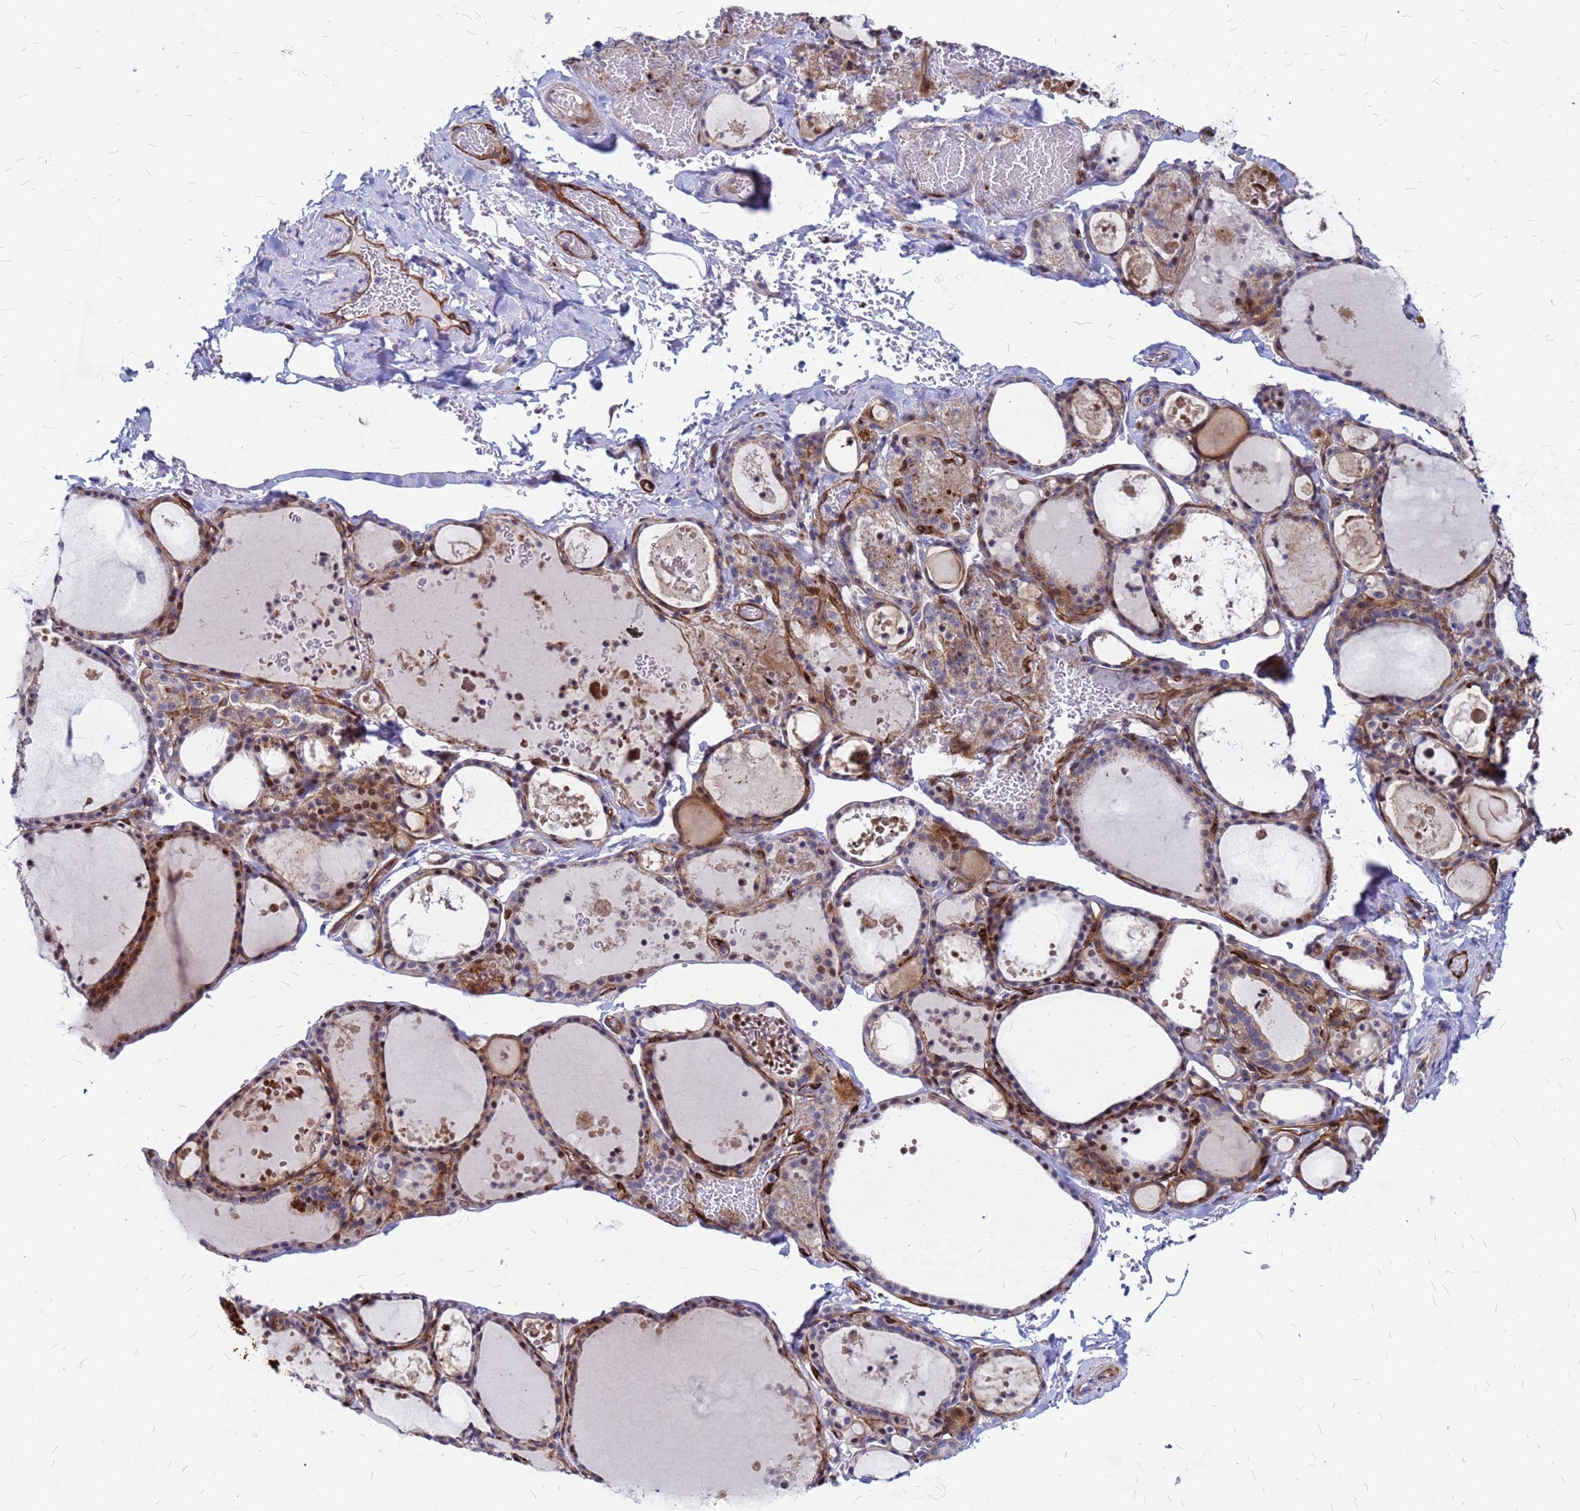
{"staining": {"intensity": "moderate", "quantity": "25%-75%", "location": "cytoplasmic/membranous,nuclear"}, "tissue": "thyroid gland", "cell_type": "Glandular cells", "image_type": "normal", "snomed": [{"axis": "morphology", "description": "Normal tissue, NOS"}, {"axis": "topography", "description": "Thyroid gland"}], "caption": "Protein expression analysis of normal human thyroid gland reveals moderate cytoplasmic/membranous,nuclear staining in about 25%-75% of glandular cells. The staining was performed using DAB to visualize the protein expression in brown, while the nuclei were stained in blue with hematoxylin (Magnification: 20x).", "gene": "NOSTRIN", "patient": {"sex": "male", "age": 56}}